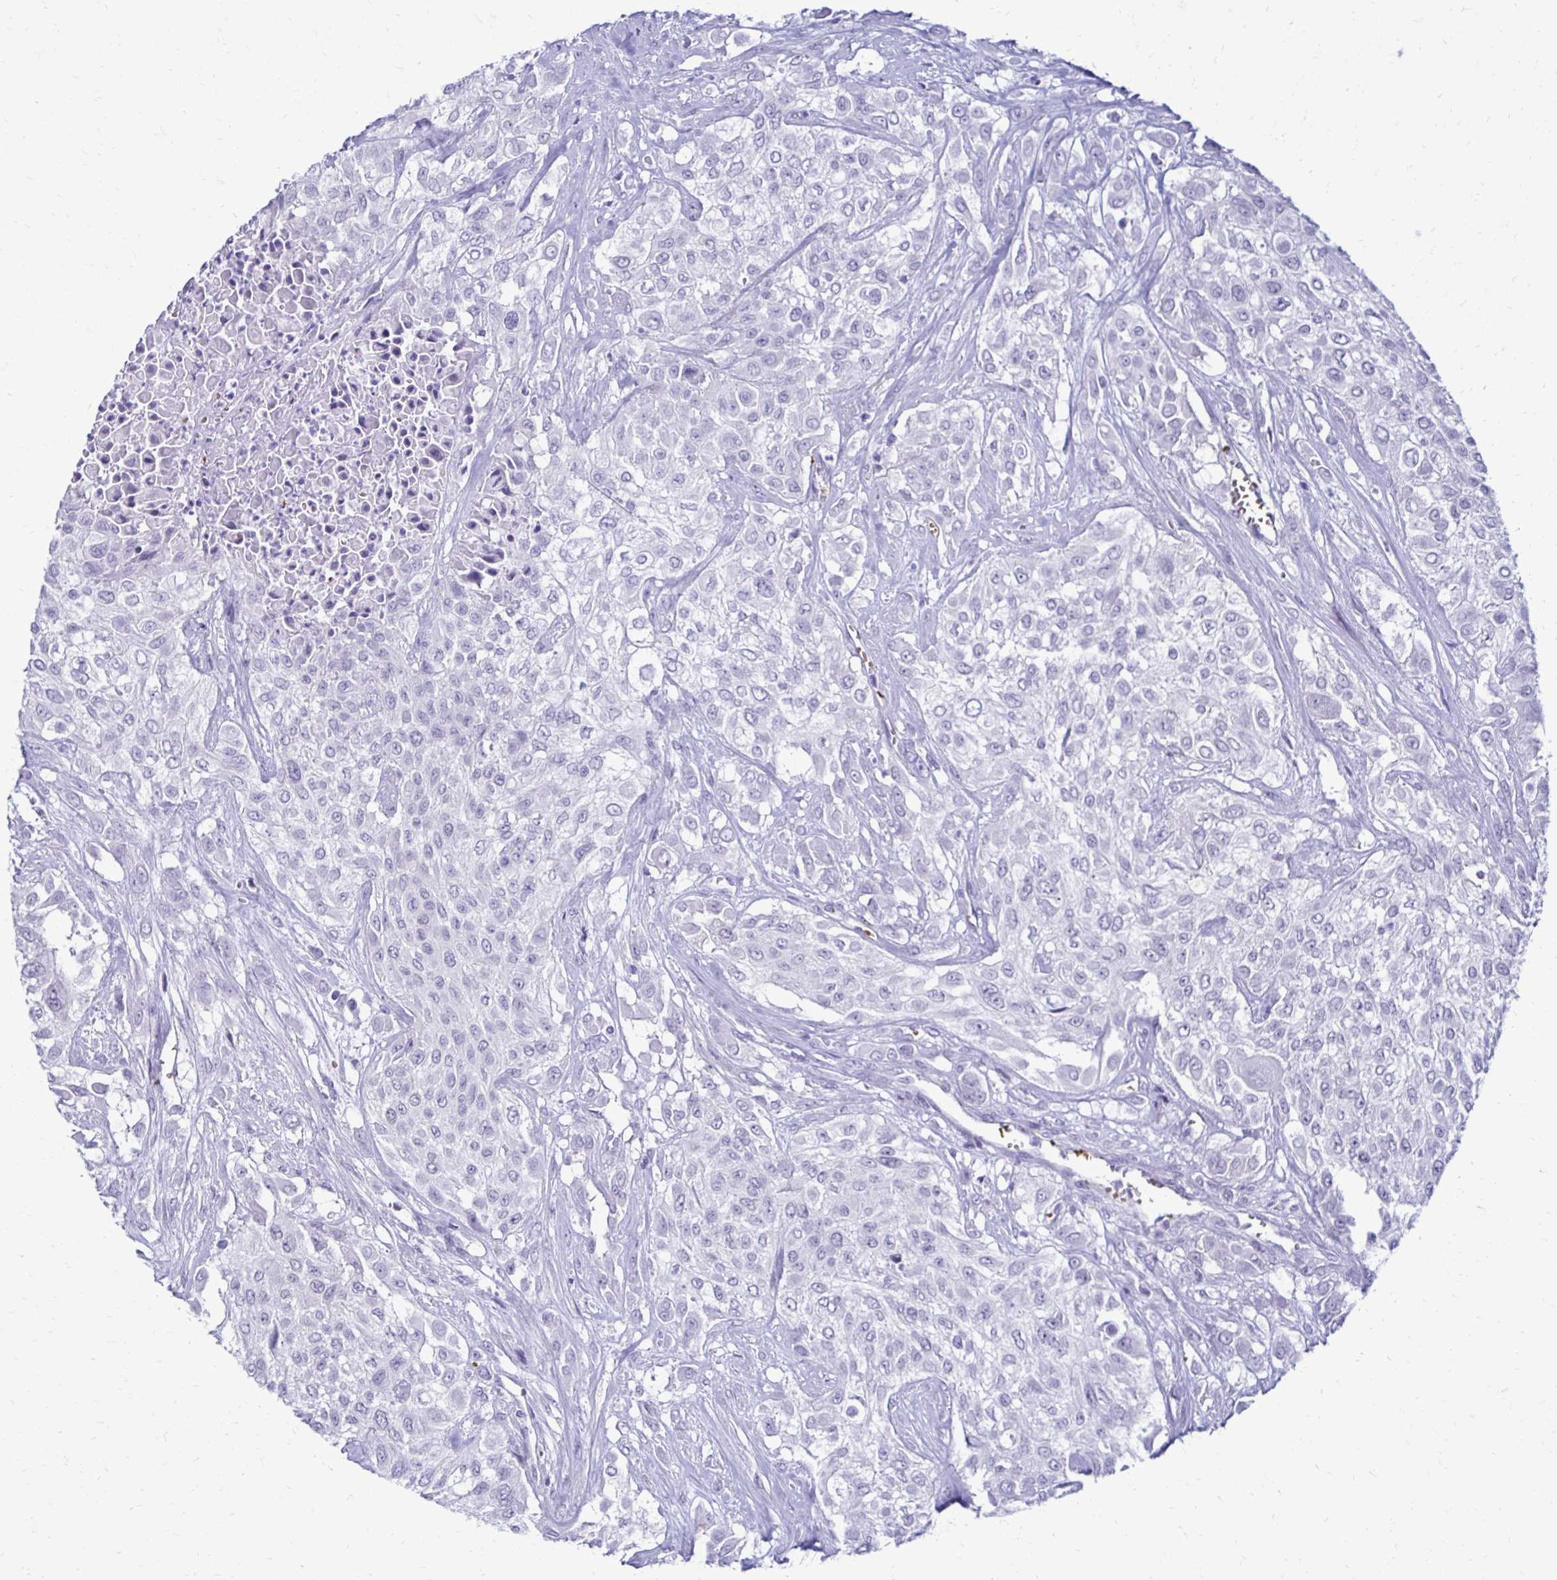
{"staining": {"intensity": "negative", "quantity": "none", "location": "none"}, "tissue": "urothelial cancer", "cell_type": "Tumor cells", "image_type": "cancer", "snomed": [{"axis": "morphology", "description": "Urothelial carcinoma, High grade"}, {"axis": "topography", "description": "Urinary bladder"}], "caption": "DAB immunohistochemical staining of human high-grade urothelial carcinoma shows no significant staining in tumor cells.", "gene": "RHBDL3", "patient": {"sex": "male", "age": 57}}